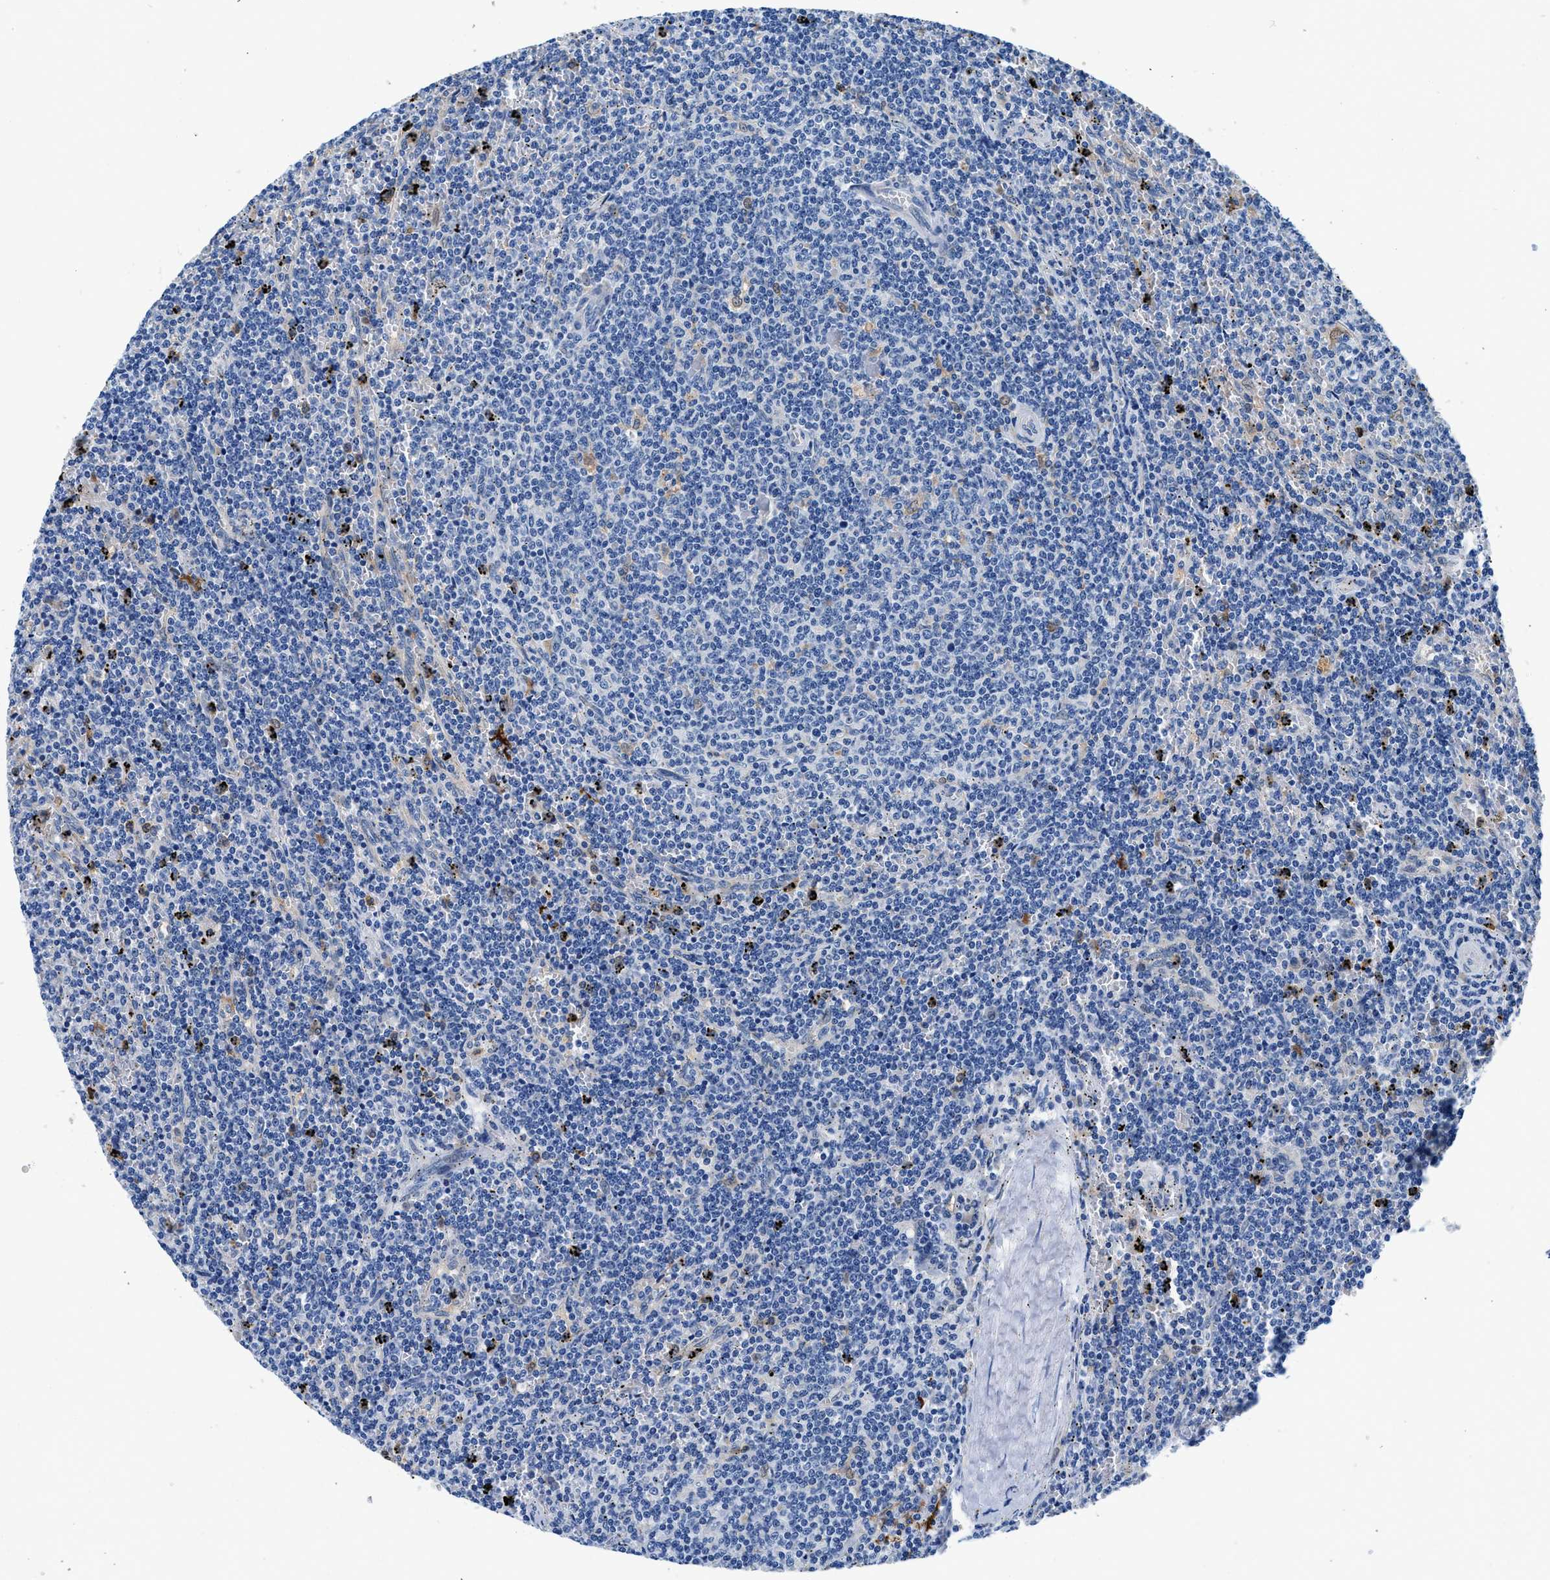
{"staining": {"intensity": "negative", "quantity": "none", "location": "none"}, "tissue": "lymphoma", "cell_type": "Tumor cells", "image_type": "cancer", "snomed": [{"axis": "morphology", "description": "Malignant lymphoma, non-Hodgkin's type, Low grade"}, {"axis": "topography", "description": "Spleen"}], "caption": "Tumor cells show no significant positivity in malignant lymphoma, non-Hodgkin's type (low-grade).", "gene": "FADS6", "patient": {"sex": "female", "age": 50}}